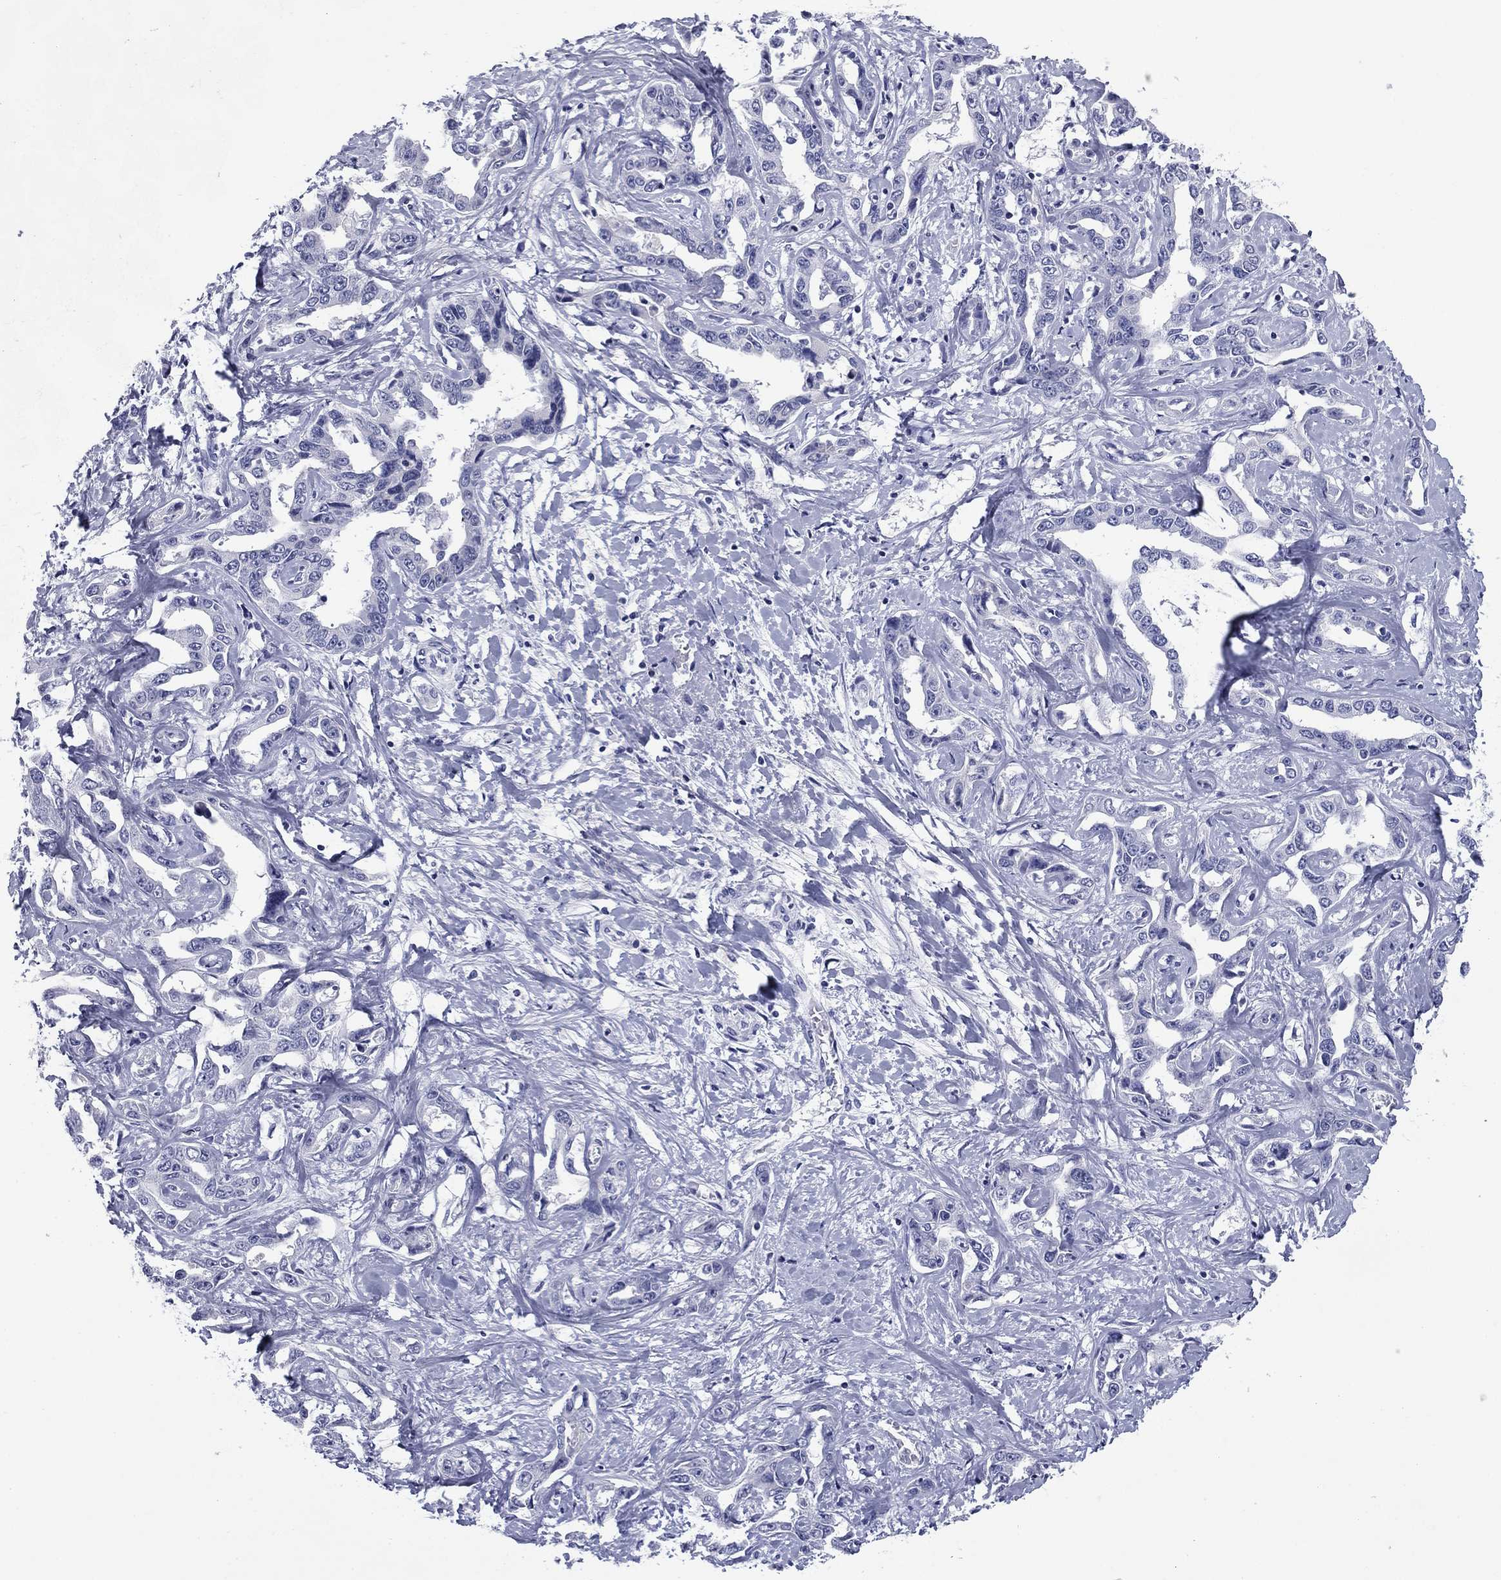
{"staining": {"intensity": "negative", "quantity": "none", "location": "none"}, "tissue": "liver cancer", "cell_type": "Tumor cells", "image_type": "cancer", "snomed": [{"axis": "morphology", "description": "Cholangiocarcinoma"}, {"axis": "topography", "description": "Liver"}], "caption": "The immunohistochemistry (IHC) image has no significant expression in tumor cells of liver cancer tissue. (DAB (3,3'-diaminobenzidine) immunohistochemistry with hematoxylin counter stain).", "gene": "ABCC2", "patient": {"sex": "male", "age": 59}}